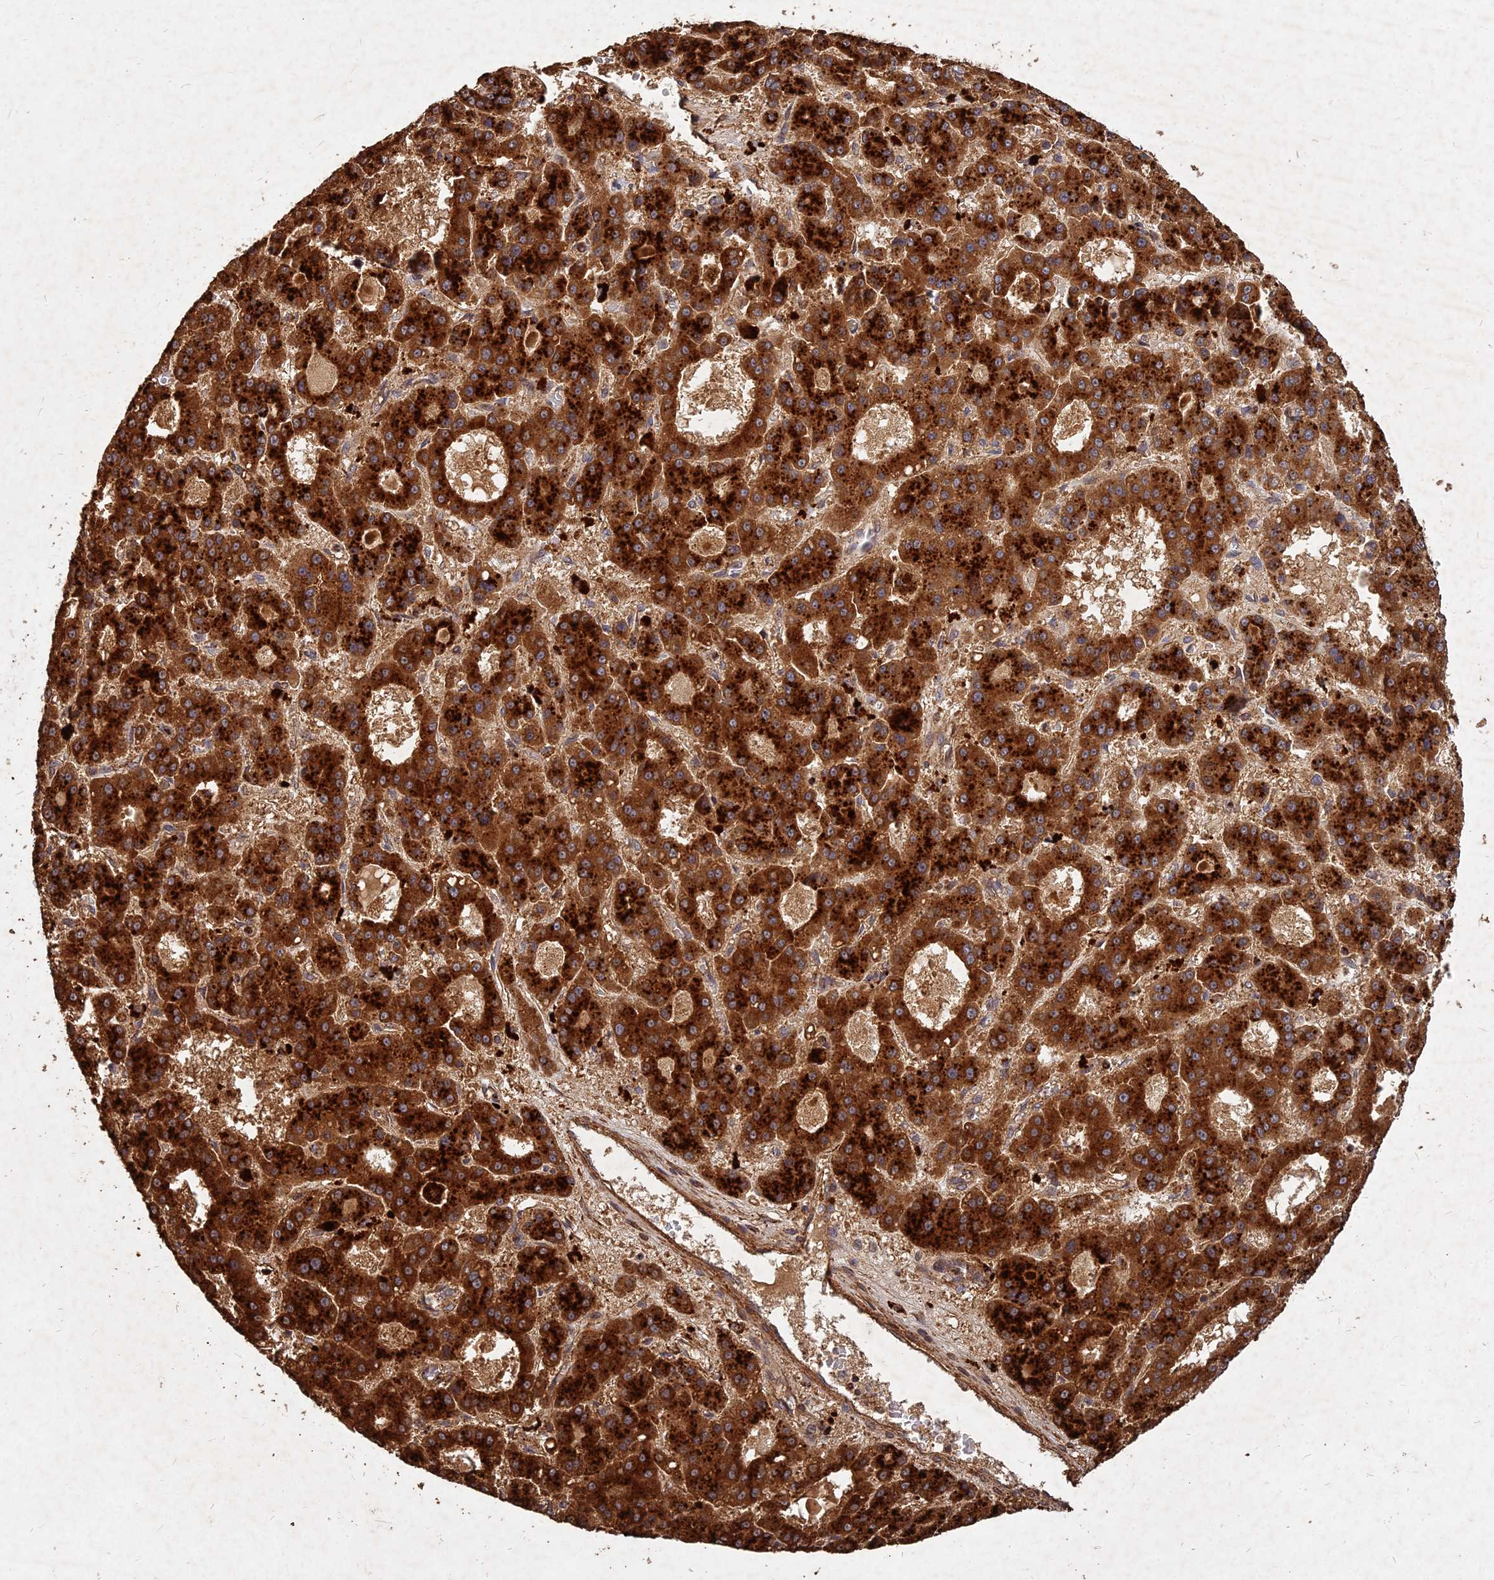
{"staining": {"intensity": "strong", "quantity": ">75%", "location": "cytoplasmic/membranous"}, "tissue": "liver cancer", "cell_type": "Tumor cells", "image_type": "cancer", "snomed": [{"axis": "morphology", "description": "Carcinoma, Hepatocellular, NOS"}, {"axis": "topography", "description": "Liver"}], "caption": "Immunohistochemical staining of human liver cancer (hepatocellular carcinoma) shows strong cytoplasmic/membranous protein expression in approximately >75% of tumor cells.", "gene": "UBE2W", "patient": {"sex": "male", "age": 70}}